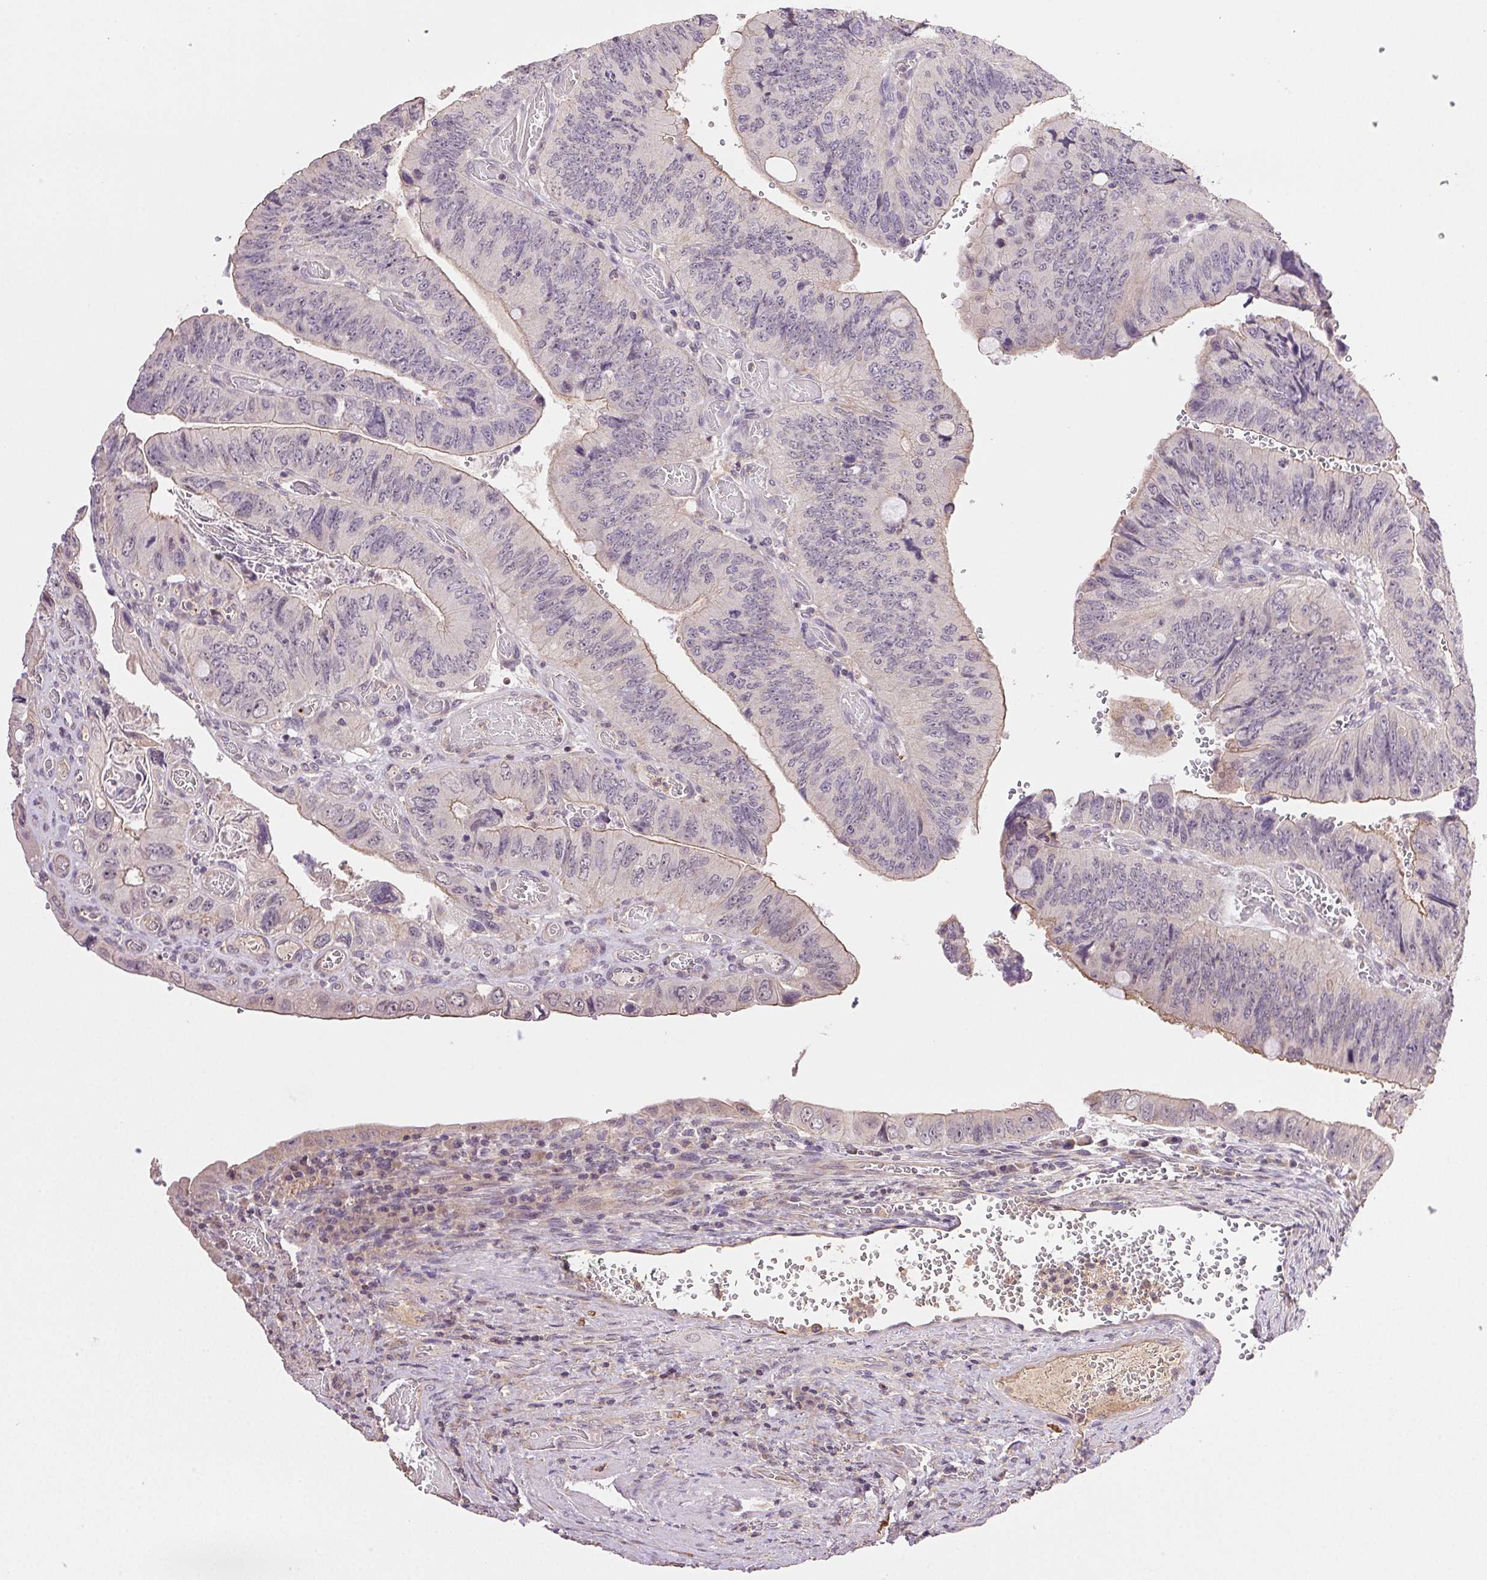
{"staining": {"intensity": "weak", "quantity": "25%-75%", "location": "cytoplasmic/membranous"}, "tissue": "colorectal cancer", "cell_type": "Tumor cells", "image_type": "cancer", "snomed": [{"axis": "morphology", "description": "Adenocarcinoma, NOS"}, {"axis": "topography", "description": "Colon"}], "caption": "Brown immunohistochemical staining in colorectal cancer (adenocarcinoma) exhibits weak cytoplasmic/membranous positivity in about 25%-75% of tumor cells.", "gene": "TMEM253", "patient": {"sex": "female", "age": 84}}